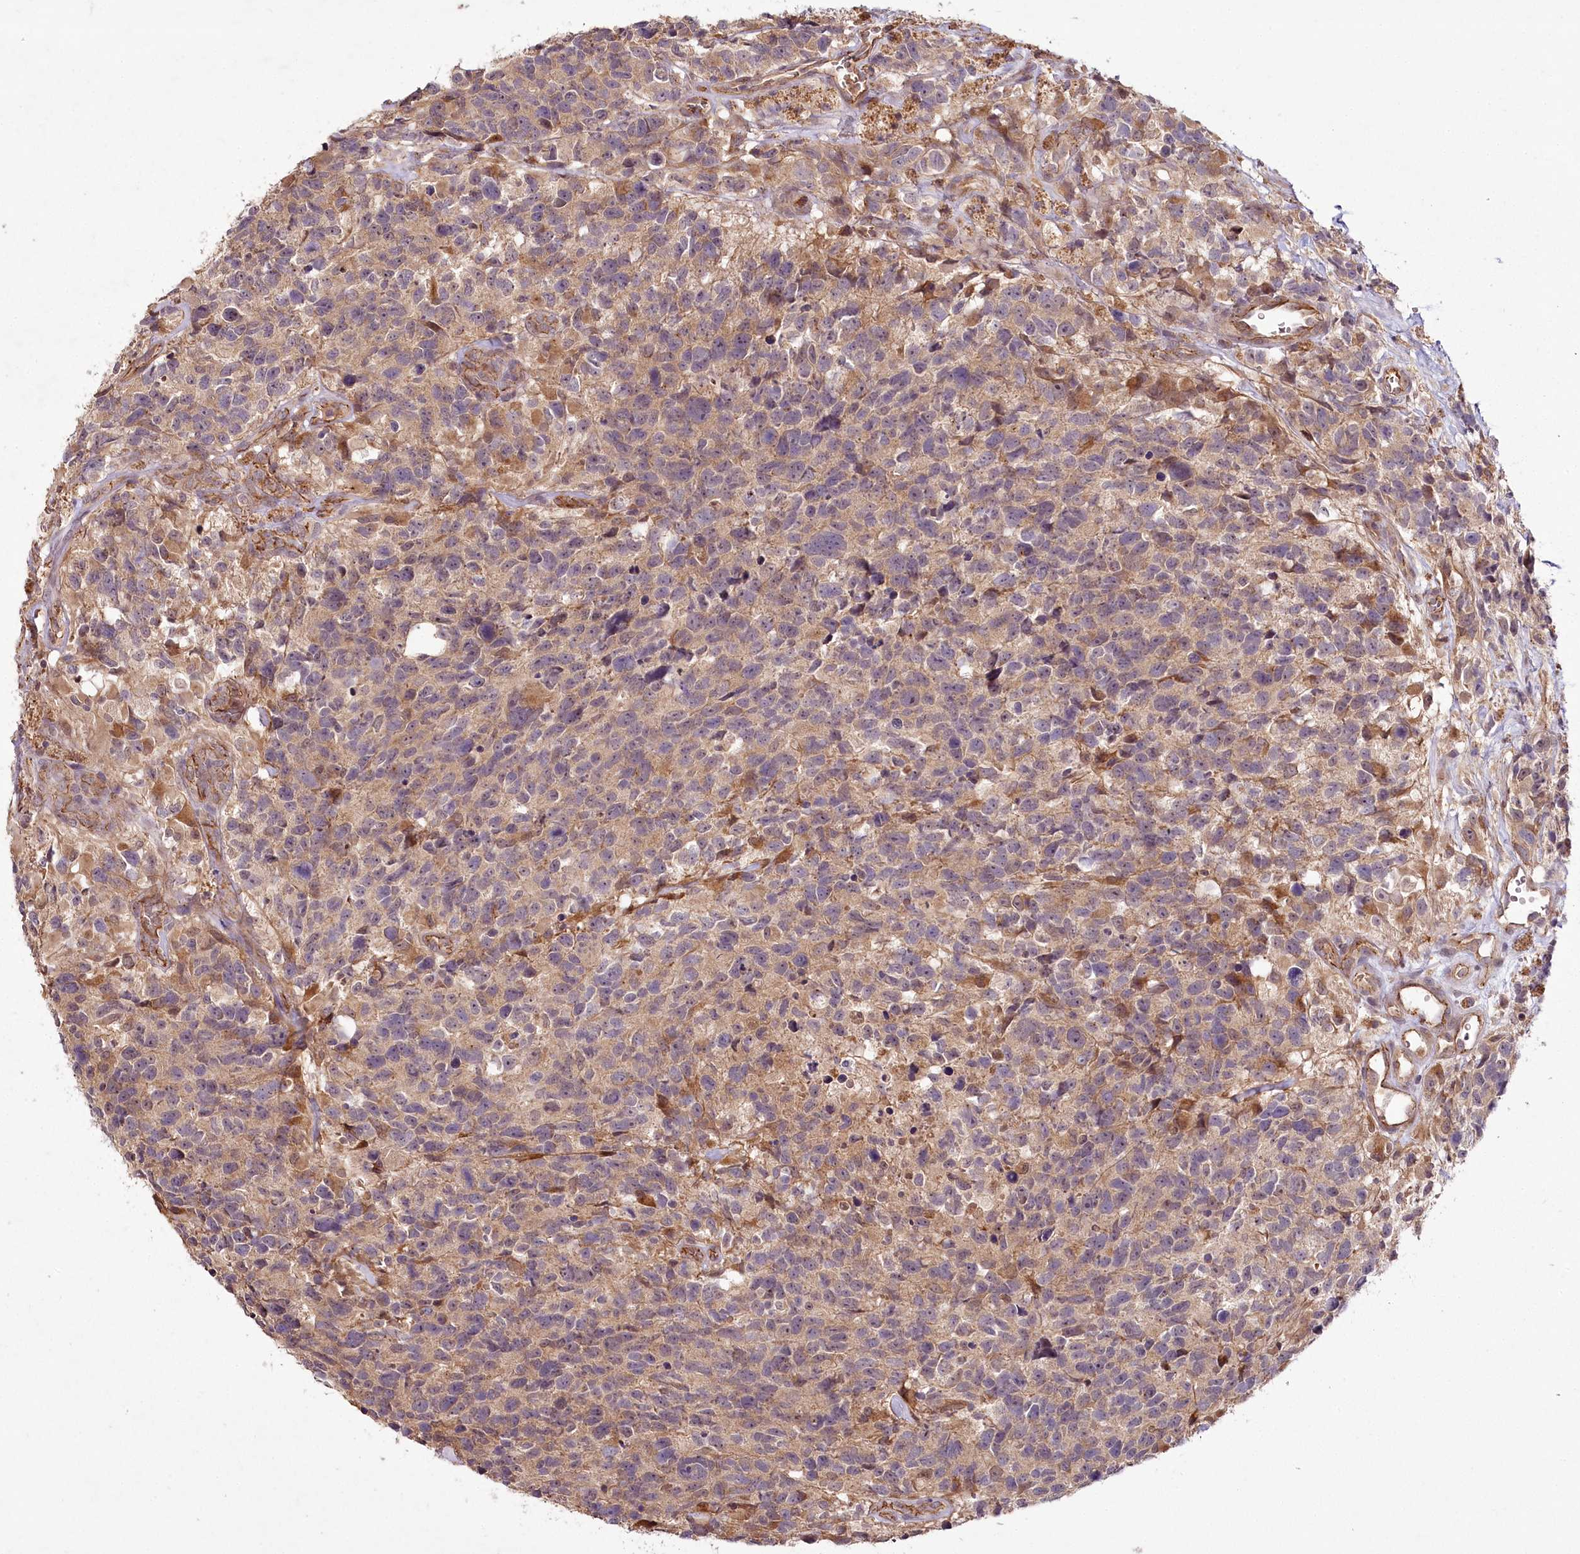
{"staining": {"intensity": "weak", "quantity": "25%-75%", "location": "cytoplasmic/membranous"}, "tissue": "glioma", "cell_type": "Tumor cells", "image_type": "cancer", "snomed": [{"axis": "morphology", "description": "Glioma, malignant, High grade"}, {"axis": "topography", "description": "Brain"}], "caption": "Immunohistochemistry (IHC) (DAB) staining of glioma reveals weak cytoplasmic/membranous protein positivity in approximately 25%-75% of tumor cells.", "gene": "ALKBH8", "patient": {"sex": "male", "age": 76}}